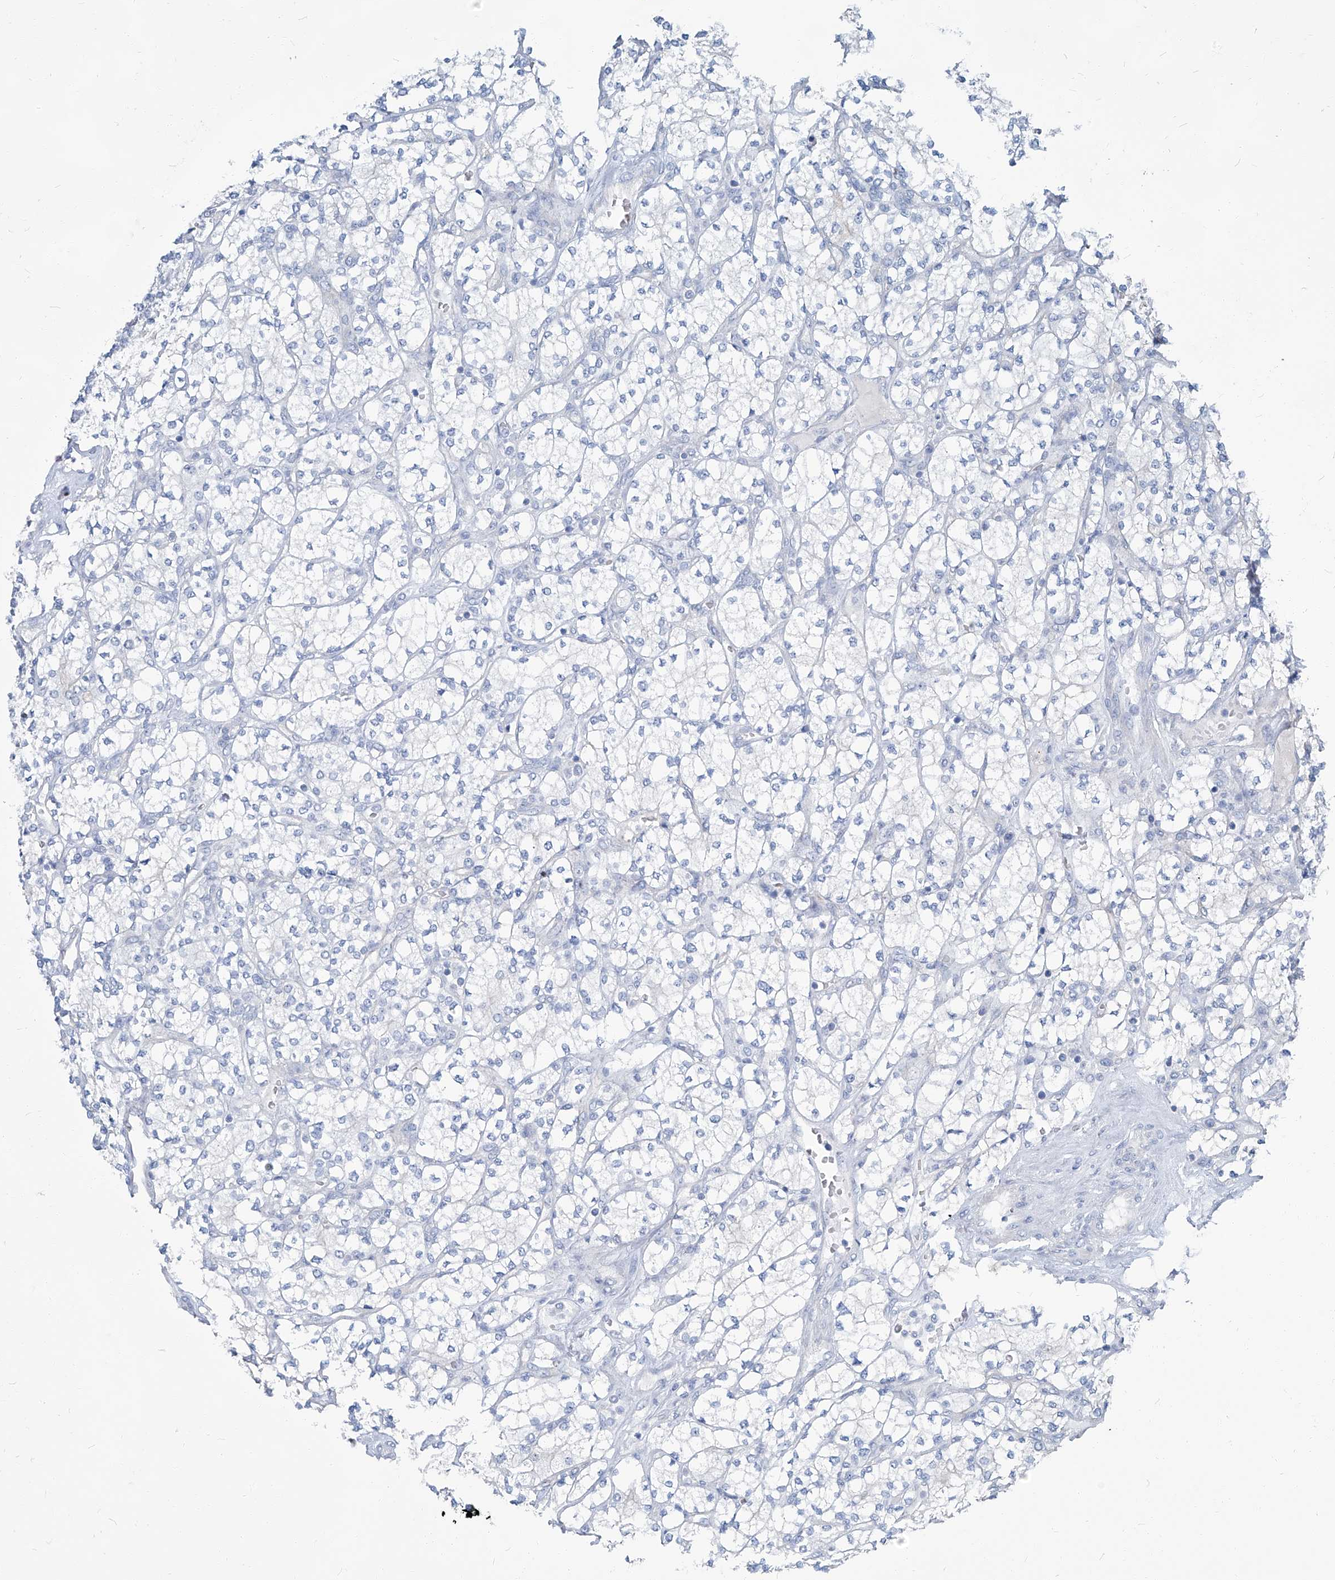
{"staining": {"intensity": "negative", "quantity": "none", "location": "none"}, "tissue": "renal cancer", "cell_type": "Tumor cells", "image_type": "cancer", "snomed": [{"axis": "morphology", "description": "Adenocarcinoma, NOS"}, {"axis": "topography", "description": "Kidney"}], "caption": "Renal cancer was stained to show a protein in brown. There is no significant expression in tumor cells.", "gene": "PFKL", "patient": {"sex": "male", "age": 77}}